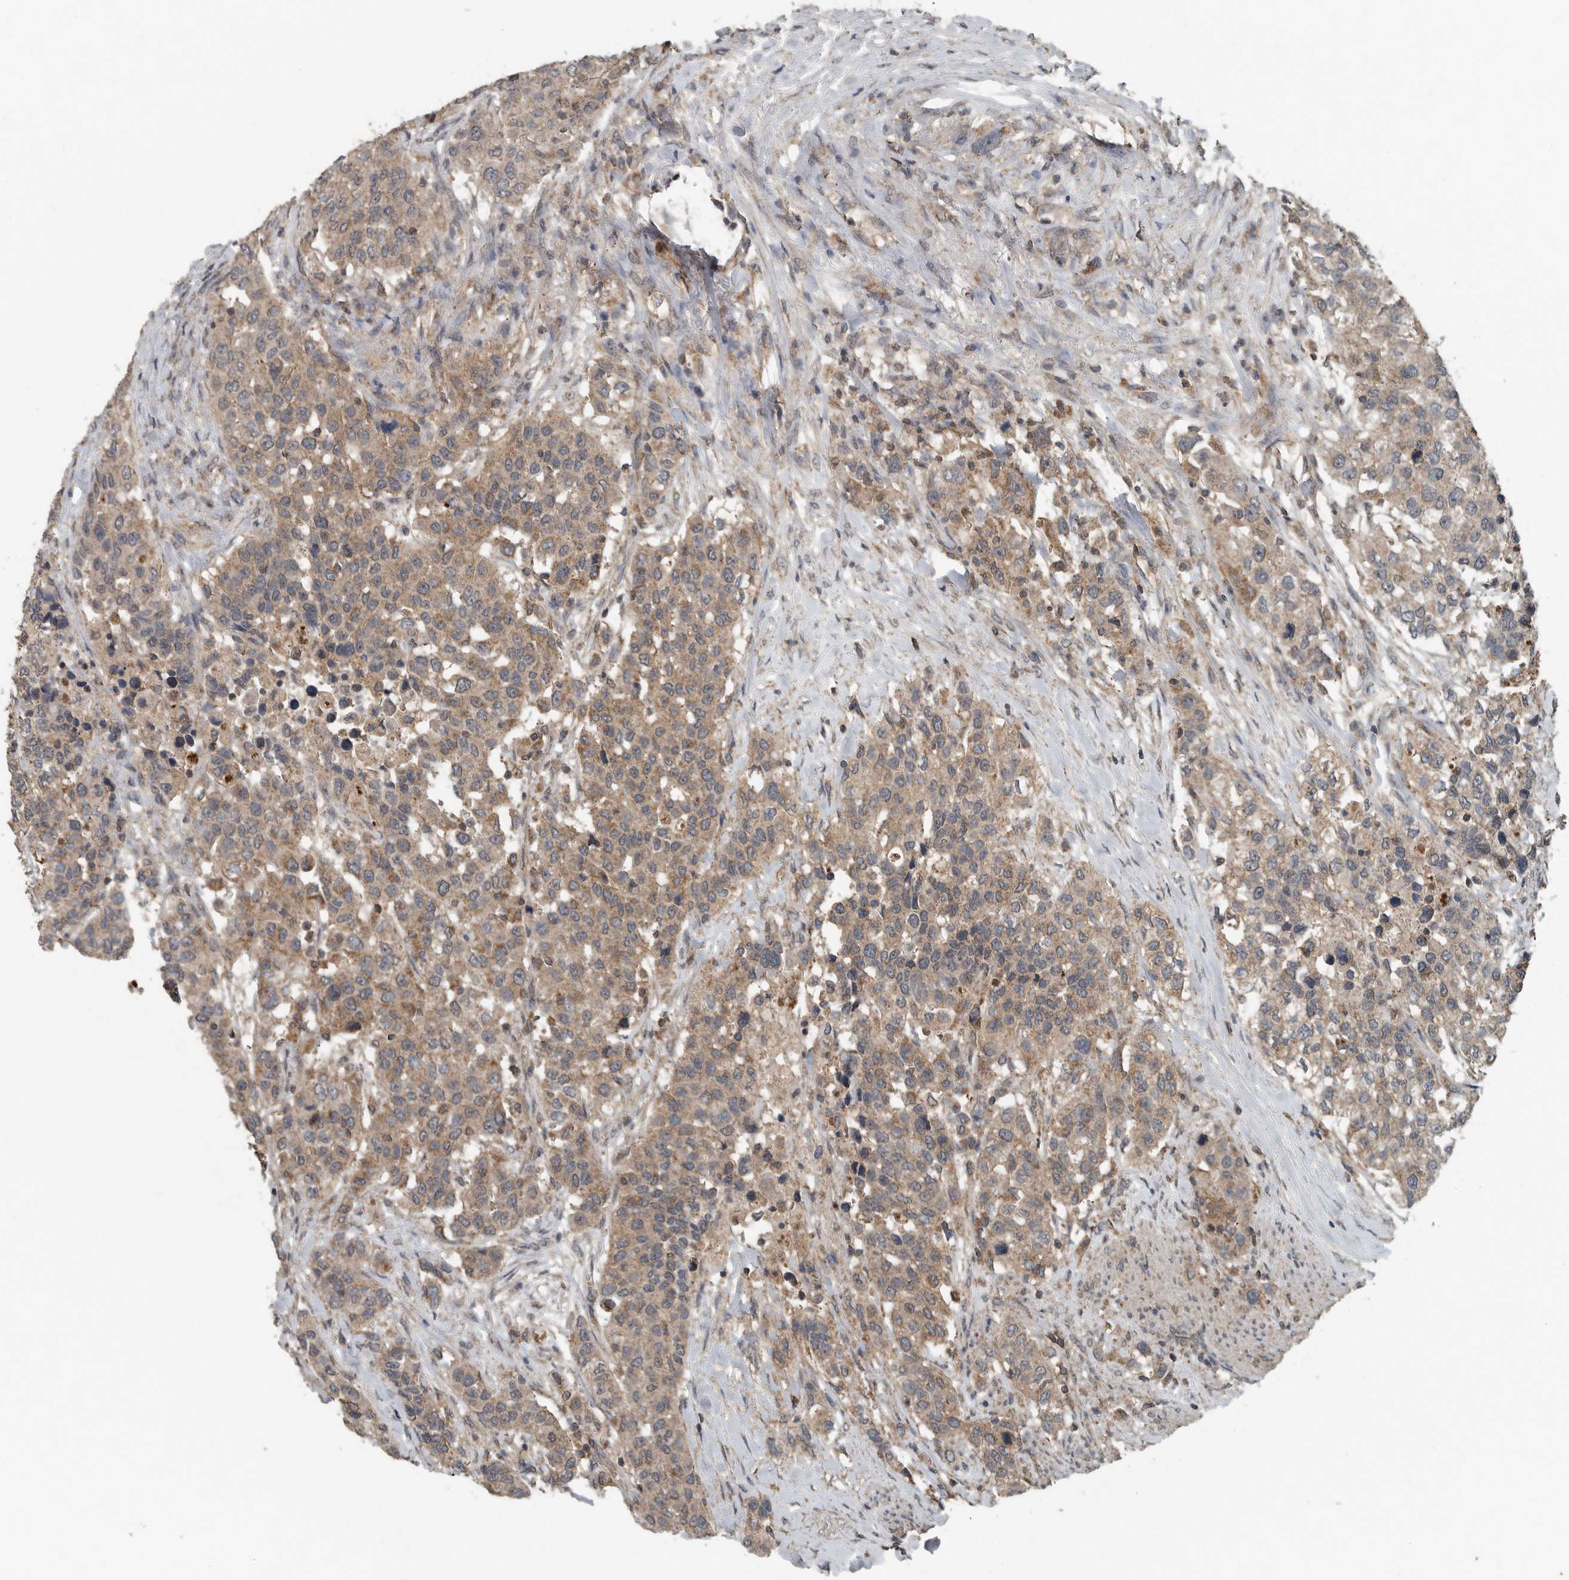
{"staining": {"intensity": "moderate", "quantity": "25%-75%", "location": "cytoplasmic/membranous"}, "tissue": "urothelial cancer", "cell_type": "Tumor cells", "image_type": "cancer", "snomed": [{"axis": "morphology", "description": "Urothelial carcinoma, High grade"}, {"axis": "topography", "description": "Urinary bladder"}], "caption": "Immunohistochemical staining of human urothelial cancer displays moderate cytoplasmic/membranous protein expression in approximately 25%-75% of tumor cells.", "gene": "IL6ST", "patient": {"sex": "female", "age": 80}}